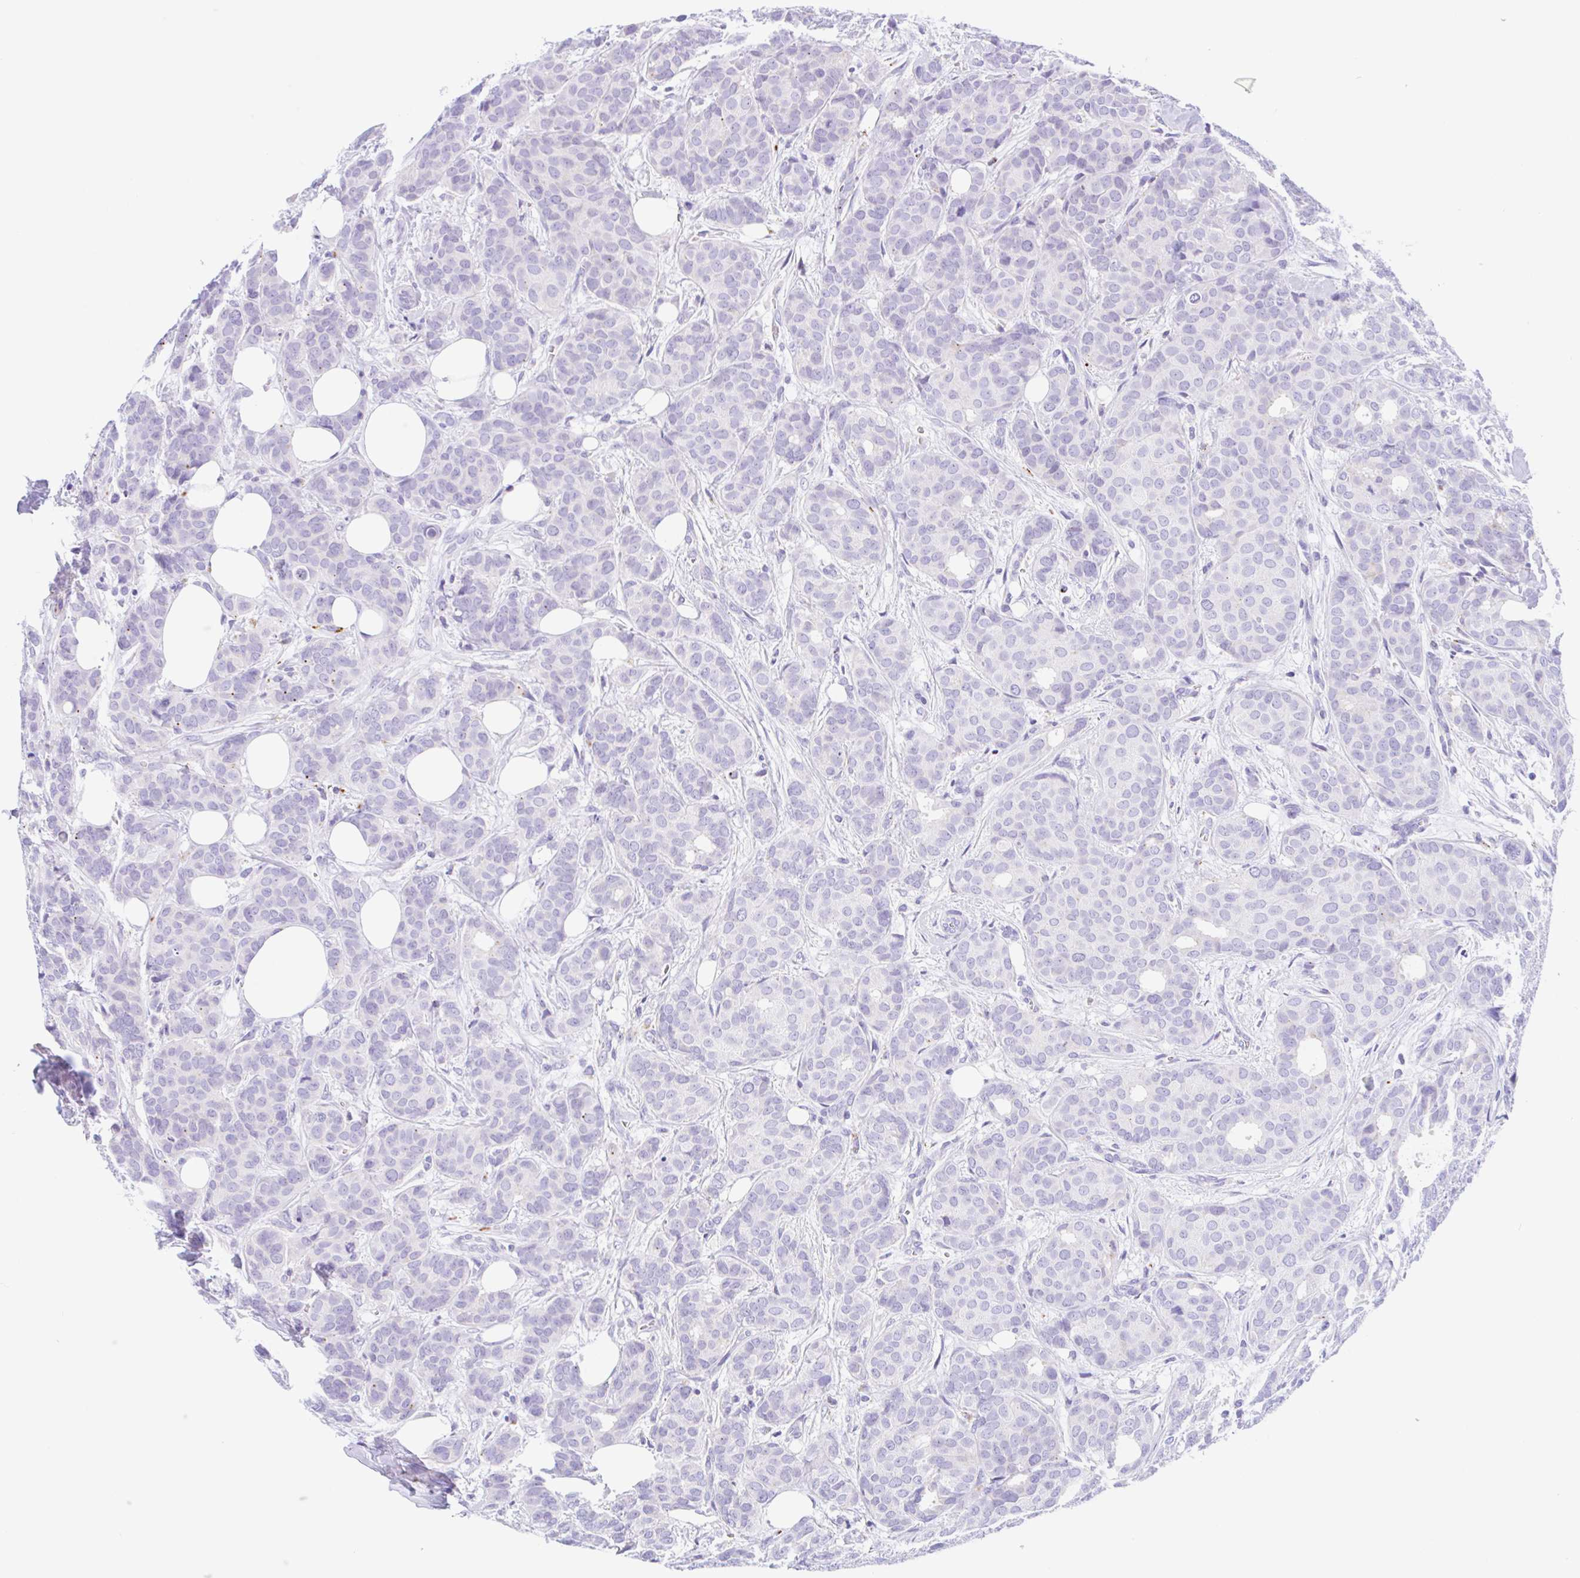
{"staining": {"intensity": "negative", "quantity": "none", "location": "none"}, "tissue": "breast cancer", "cell_type": "Tumor cells", "image_type": "cancer", "snomed": [{"axis": "morphology", "description": "Duct carcinoma"}, {"axis": "topography", "description": "Breast"}], "caption": "Protein analysis of breast cancer shows no significant positivity in tumor cells.", "gene": "ANKRD9", "patient": {"sex": "female", "age": 70}}